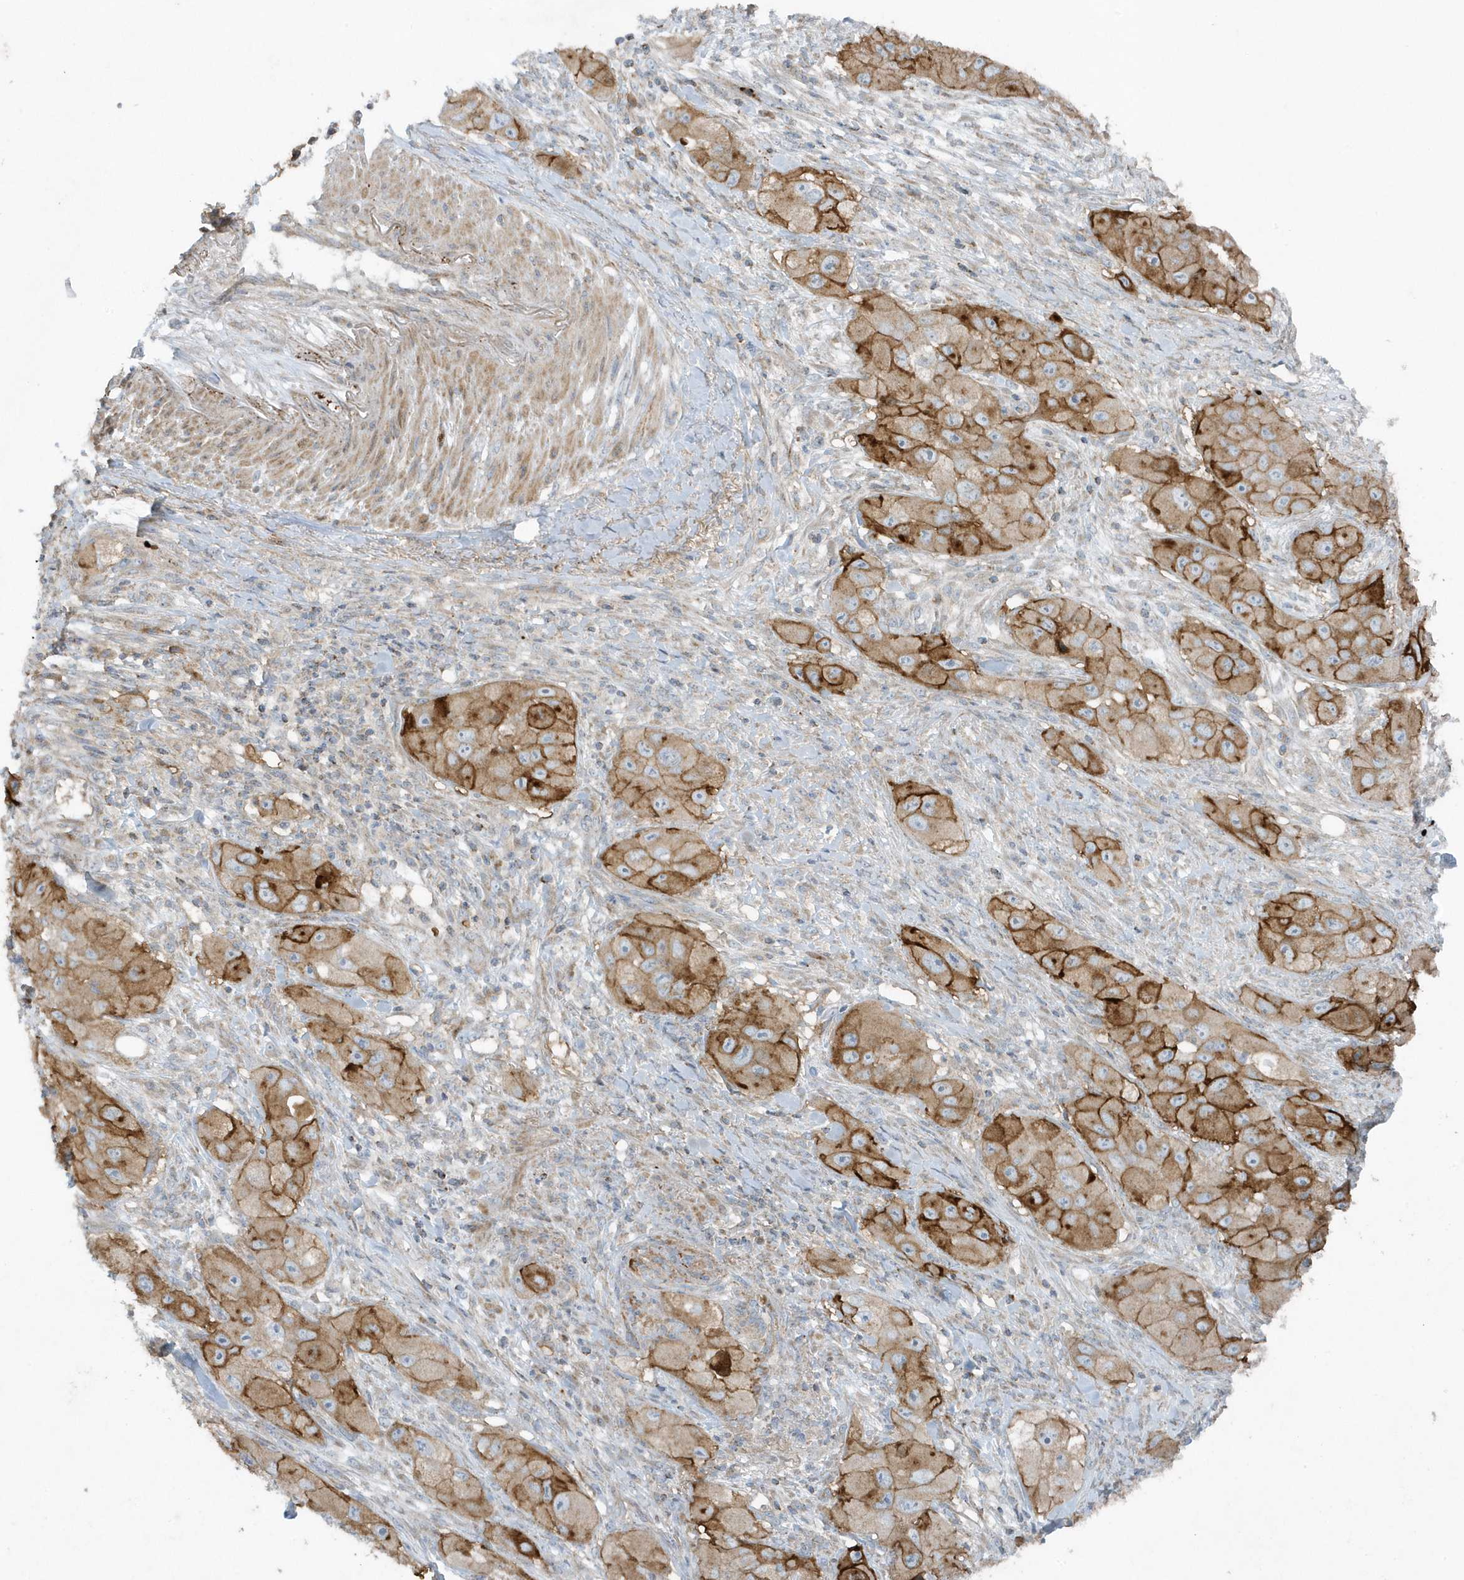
{"staining": {"intensity": "moderate", "quantity": ">75%", "location": "cytoplasmic/membranous"}, "tissue": "skin cancer", "cell_type": "Tumor cells", "image_type": "cancer", "snomed": [{"axis": "morphology", "description": "Squamous cell carcinoma, NOS"}, {"axis": "topography", "description": "Skin"}, {"axis": "topography", "description": "Subcutis"}], "caption": "Immunohistochemistry staining of skin squamous cell carcinoma, which exhibits medium levels of moderate cytoplasmic/membranous expression in approximately >75% of tumor cells indicating moderate cytoplasmic/membranous protein positivity. The staining was performed using DAB (3,3'-diaminobenzidine) (brown) for protein detection and nuclei were counterstained in hematoxylin (blue).", "gene": "SLC38A2", "patient": {"sex": "male", "age": 73}}